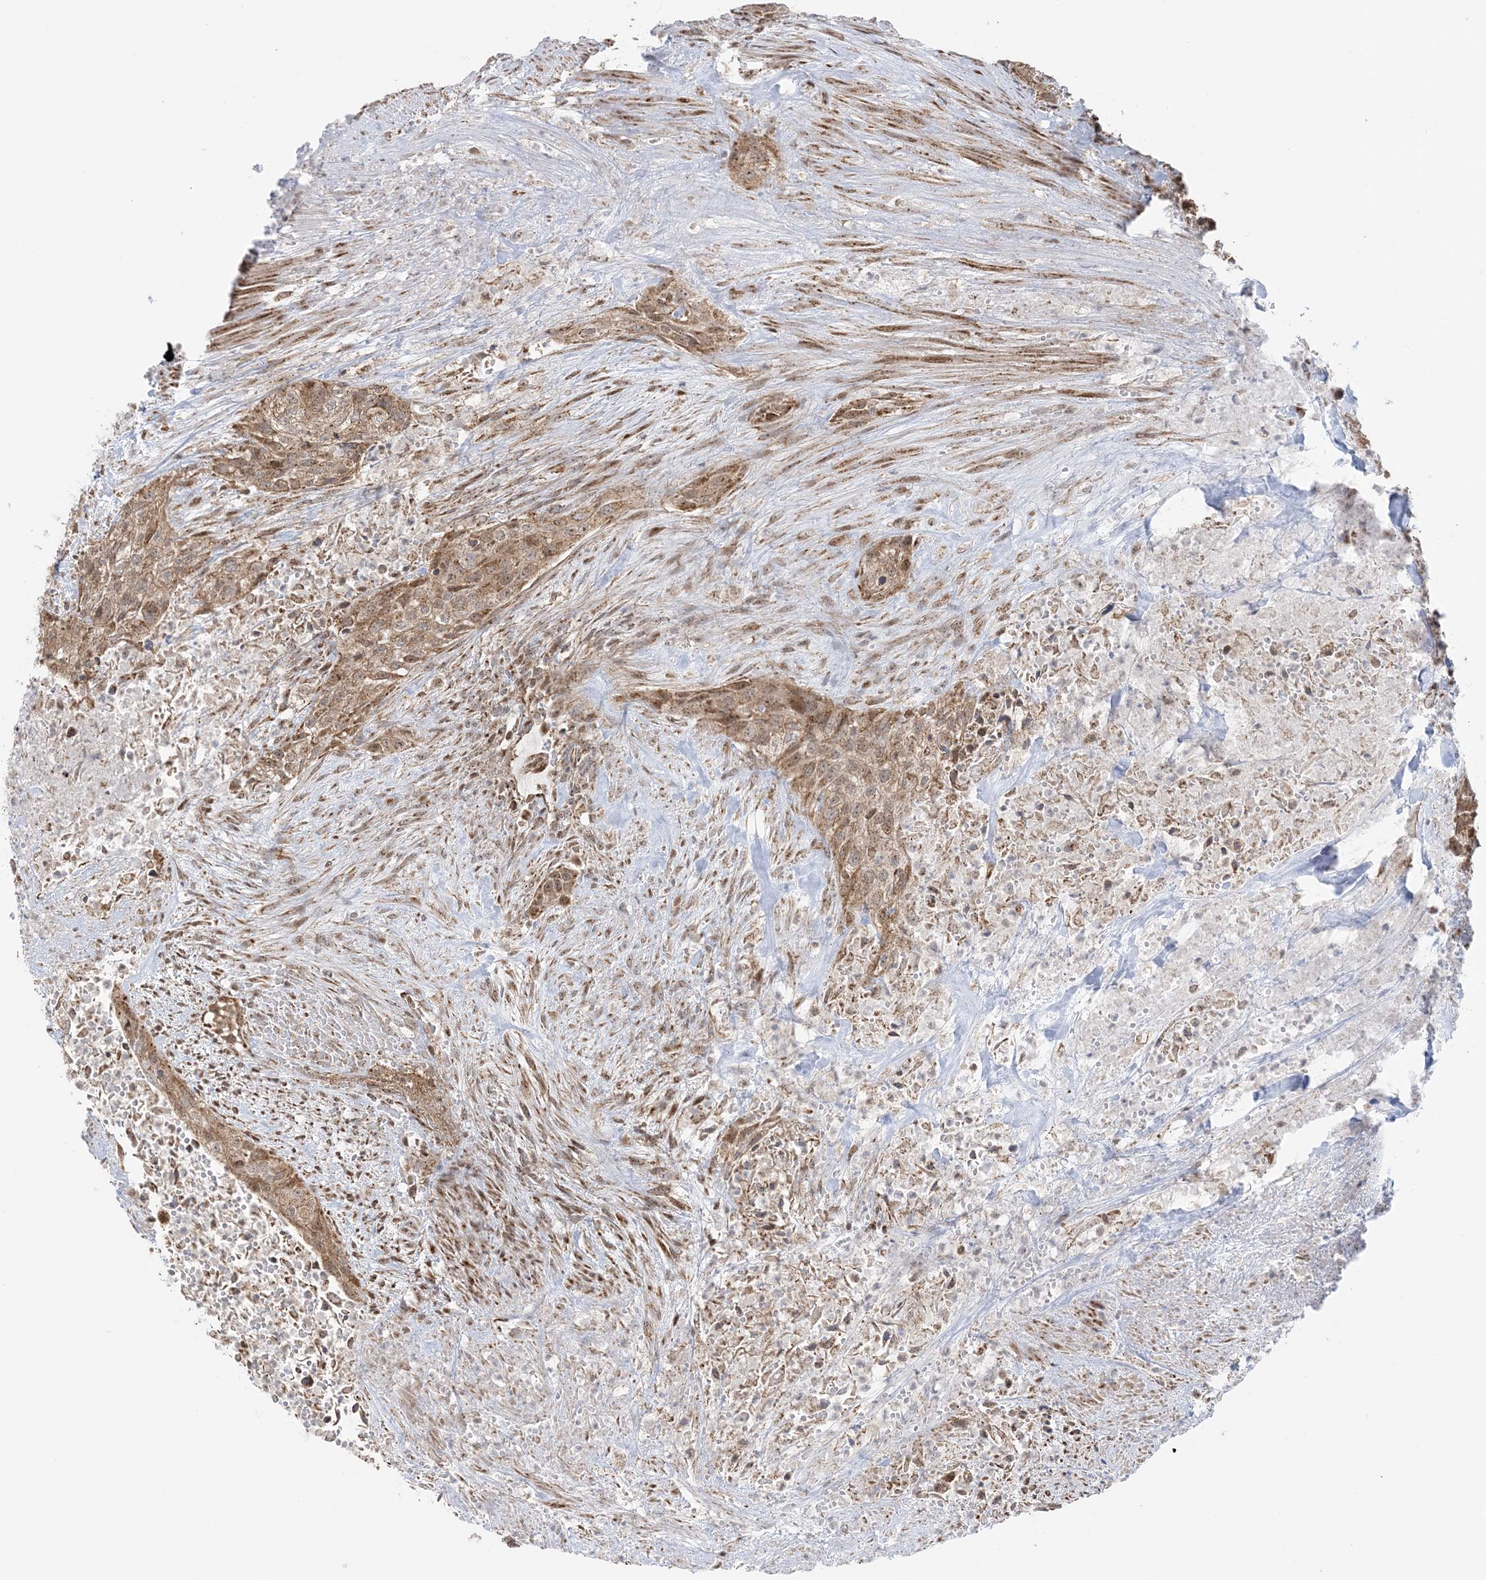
{"staining": {"intensity": "moderate", "quantity": ">75%", "location": "cytoplasmic/membranous,nuclear"}, "tissue": "urothelial cancer", "cell_type": "Tumor cells", "image_type": "cancer", "snomed": [{"axis": "morphology", "description": "Urothelial carcinoma, High grade"}, {"axis": "topography", "description": "Urinary bladder"}], "caption": "A brown stain shows moderate cytoplasmic/membranous and nuclear positivity of a protein in human urothelial cancer tumor cells. (DAB IHC, brown staining for protein, blue staining for nuclei).", "gene": "MAPKBP1", "patient": {"sex": "male", "age": 35}}